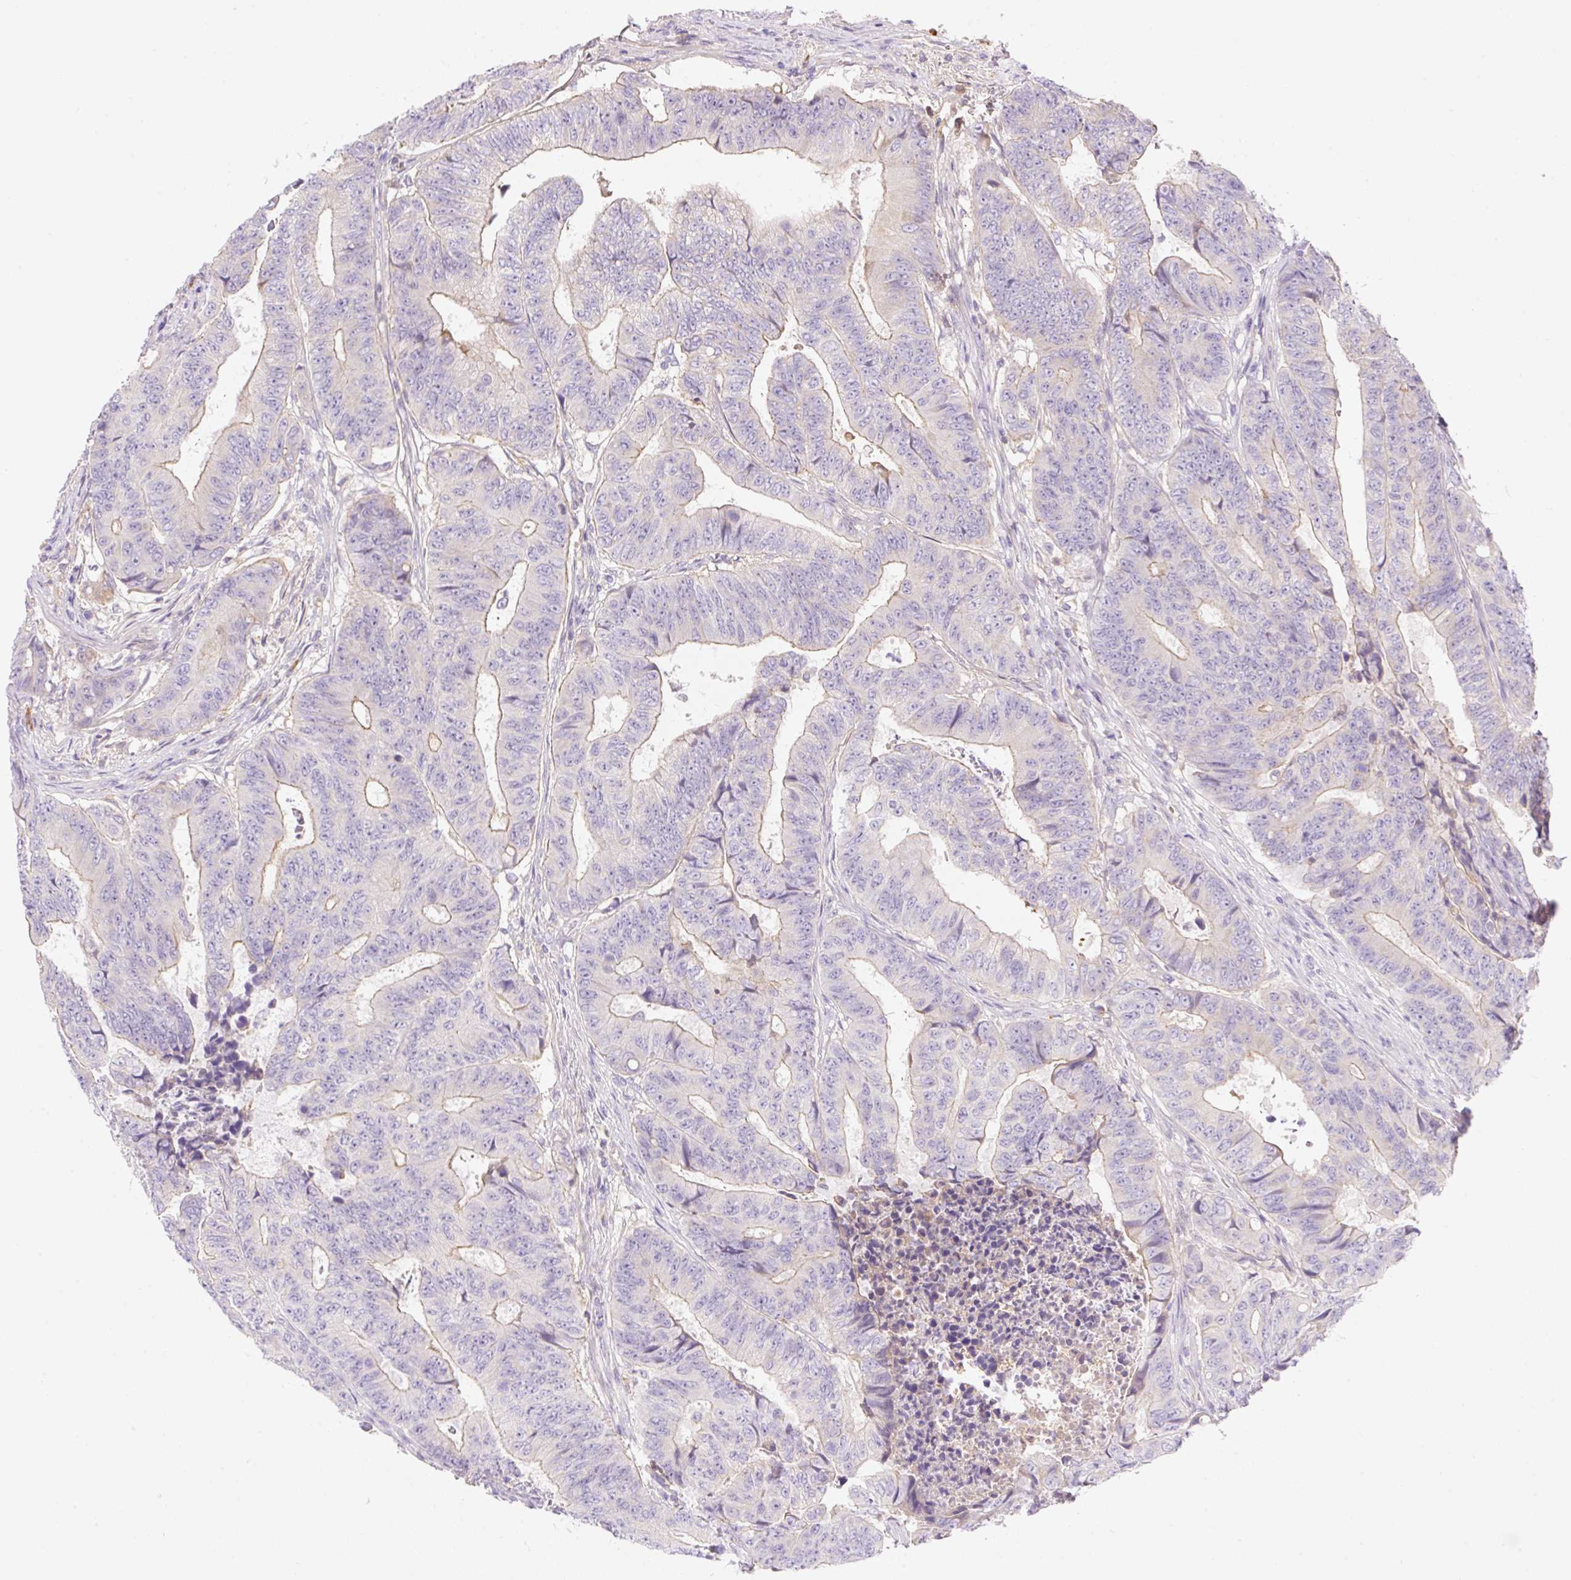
{"staining": {"intensity": "negative", "quantity": "none", "location": "none"}, "tissue": "colorectal cancer", "cell_type": "Tumor cells", "image_type": "cancer", "snomed": [{"axis": "morphology", "description": "Adenocarcinoma, NOS"}, {"axis": "topography", "description": "Colon"}], "caption": "An image of adenocarcinoma (colorectal) stained for a protein reveals no brown staining in tumor cells.", "gene": "DENND5A", "patient": {"sex": "female", "age": 48}}